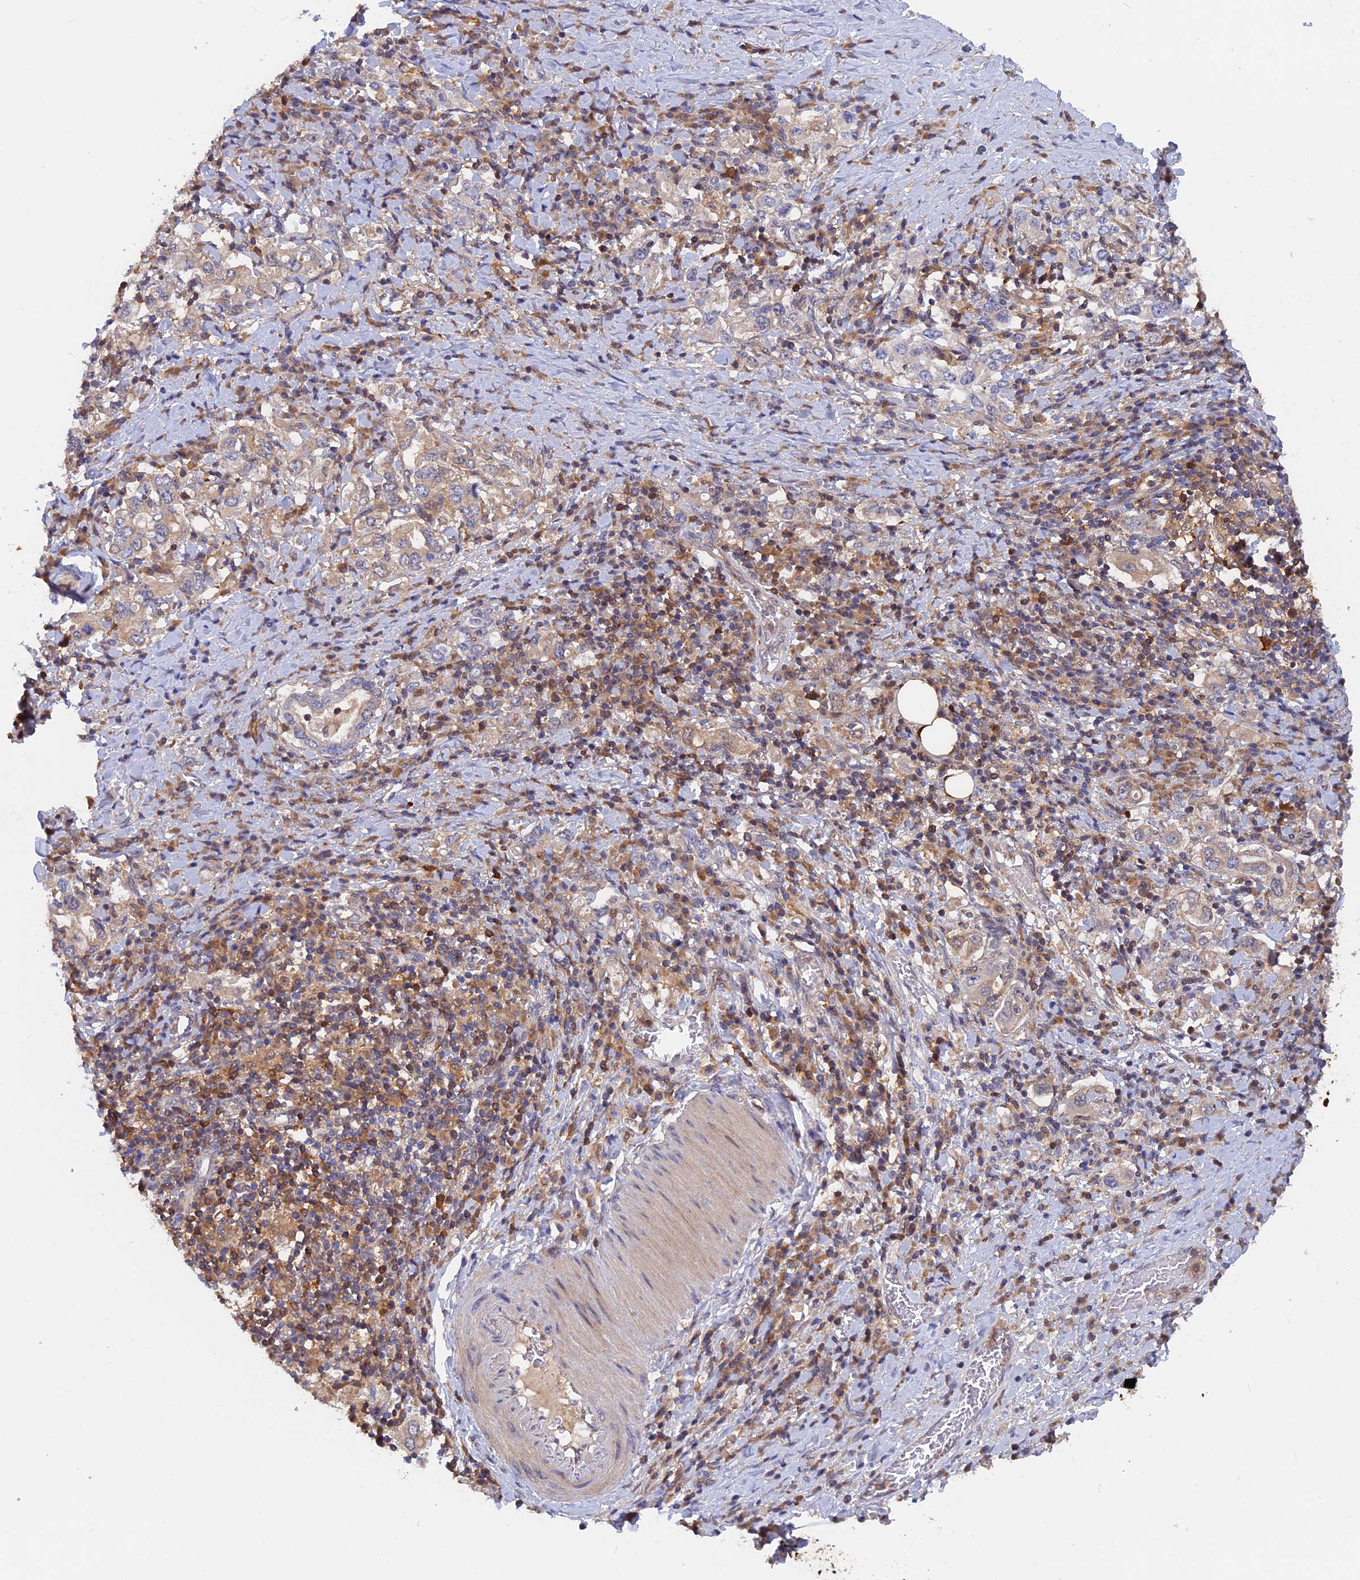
{"staining": {"intensity": "negative", "quantity": "none", "location": "none"}, "tissue": "stomach cancer", "cell_type": "Tumor cells", "image_type": "cancer", "snomed": [{"axis": "morphology", "description": "Adenocarcinoma, NOS"}, {"axis": "topography", "description": "Stomach, upper"}, {"axis": "topography", "description": "Stomach"}], "caption": "Immunohistochemistry (IHC) photomicrograph of neoplastic tissue: human adenocarcinoma (stomach) stained with DAB displays no significant protein positivity in tumor cells. The staining is performed using DAB (3,3'-diaminobenzidine) brown chromogen with nuclei counter-stained in using hematoxylin.", "gene": "BLVRA", "patient": {"sex": "male", "age": 62}}